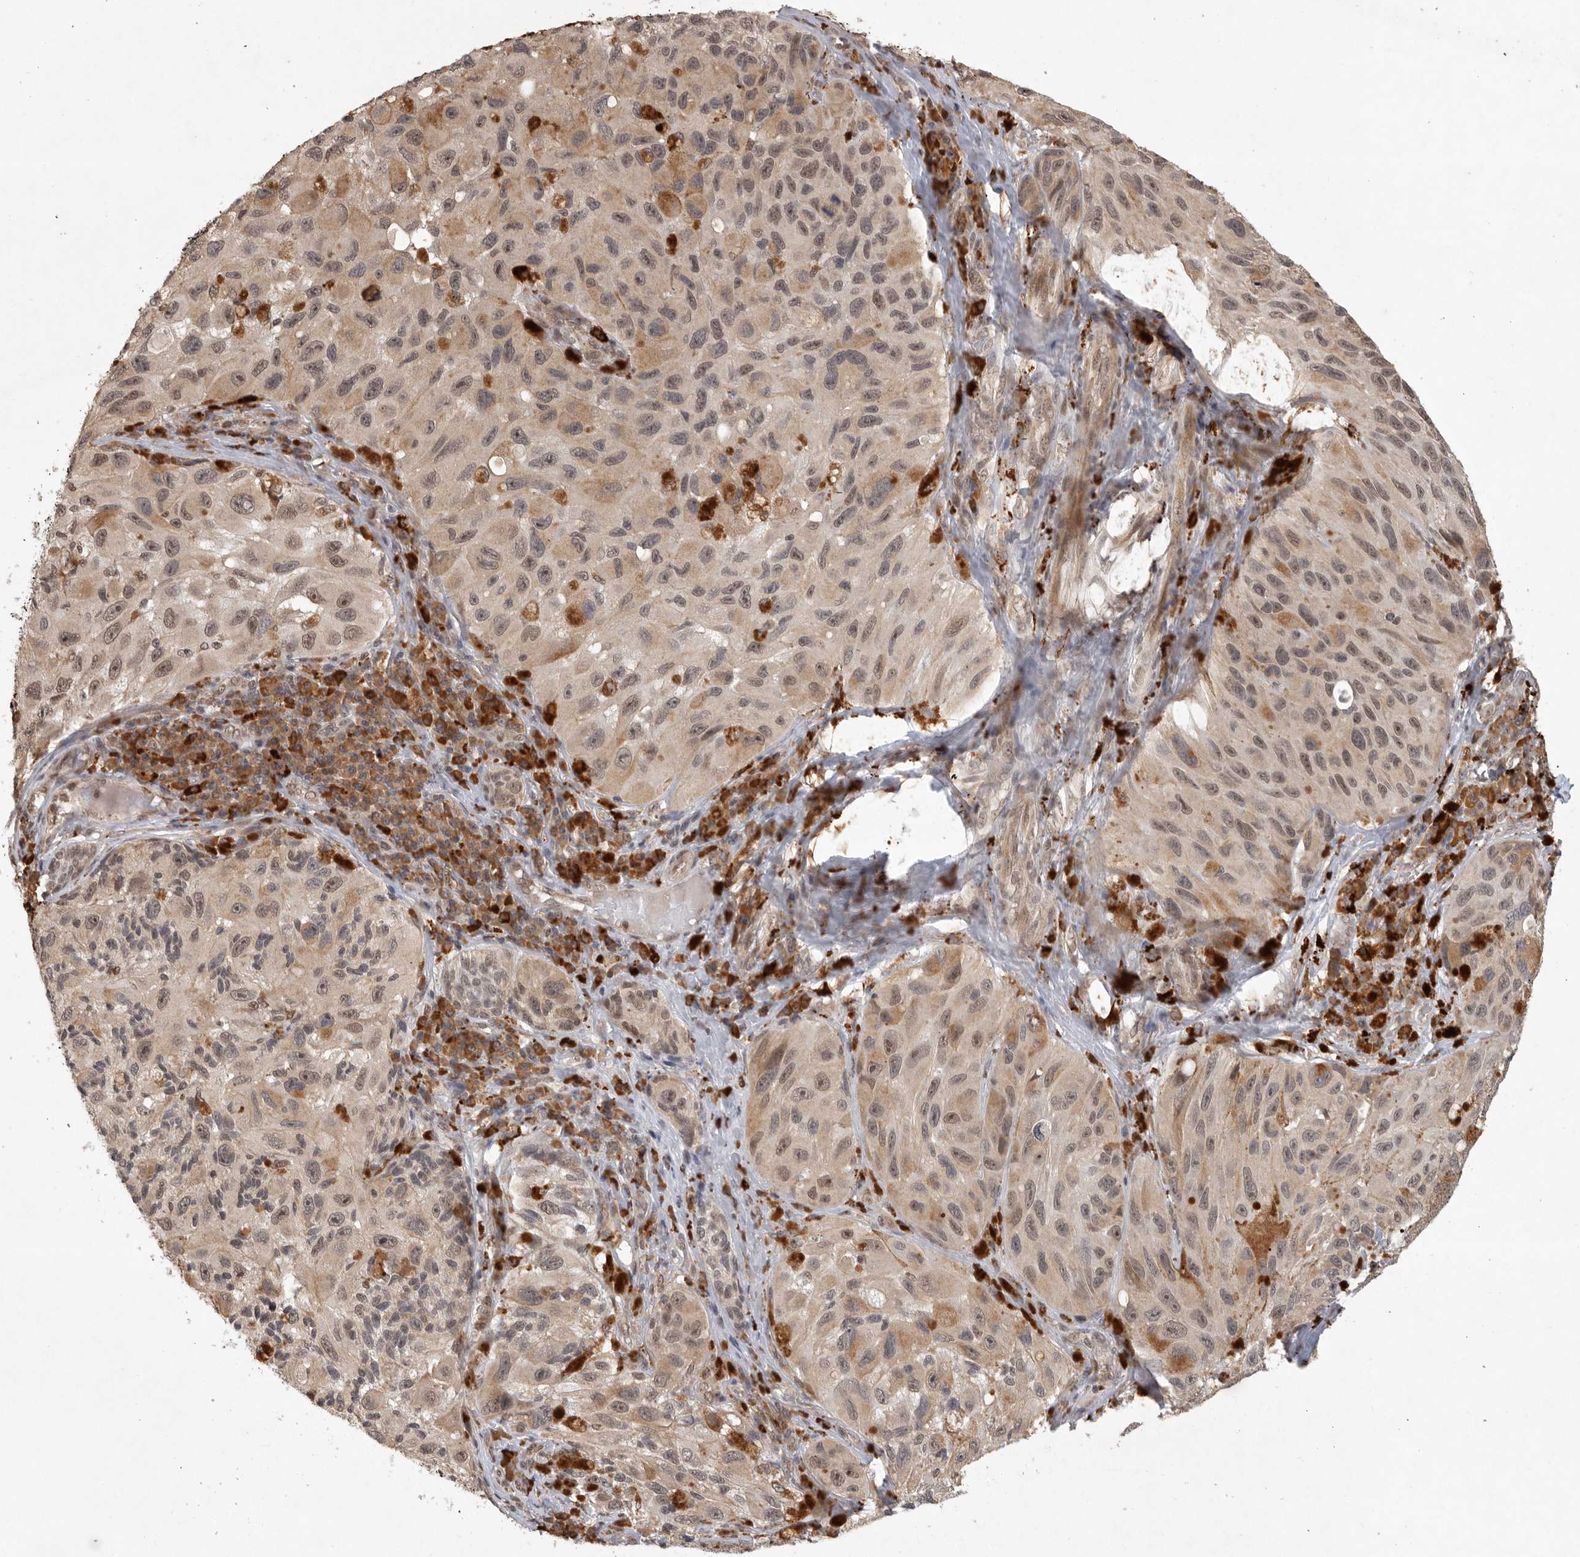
{"staining": {"intensity": "weak", "quantity": ">75%", "location": "cytoplasmic/membranous,nuclear"}, "tissue": "melanoma", "cell_type": "Tumor cells", "image_type": "cancer", "snomed": [{"axis": "morphology", "description": "Malignant melanoma, NOS"}, {"axis": "topography", "description": "Skin"}], "caption": "Melanoma stained with DAB IHC displays low levels of weak cytoplasmic/membranous and nuclear staining in about >75% of tumor cells.", "gene": "ZNF83", "patient": {"sex": "female", "age": 73}}